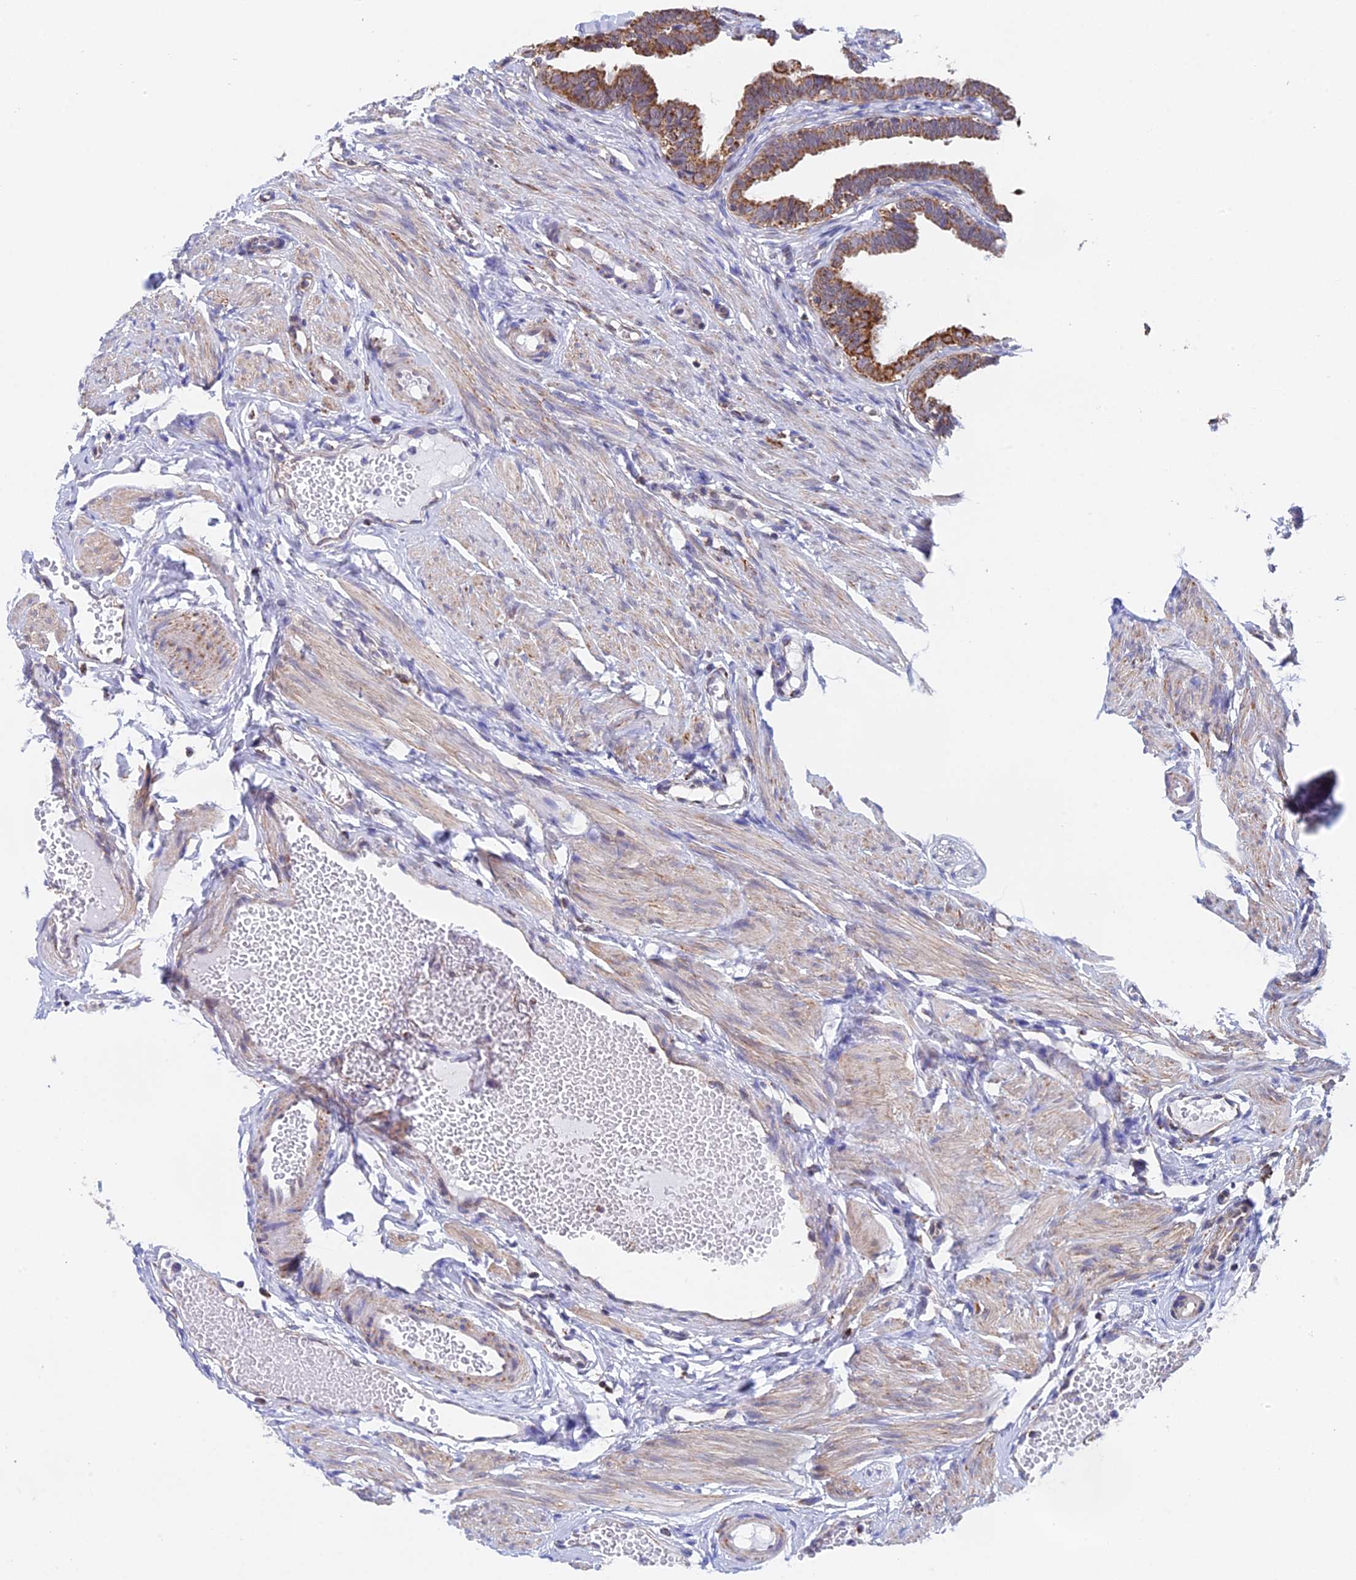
{"staining": {"intensity": "moderate", "quantity": ">75%", "location": "cytoplasmic/membranous"}, "tissue": "fallopian tube", "cell_type": "Glandular cells", "image_type": "normal", "snomed": [{"axis": "morphology", "description": "Normal tissue, NOS"}, {"axis": "topography", "description": "Fallopian tube"}, {"axis": "topography", "description": "Ovary"}], "caption": "Benign fallopian tube shows moderate cytoplasmic/membranous positivity in approximately >75% of glandular cells, visualized by immunohistochemistry. (IHC, brightfield microscopy, high magnification).", "gene": "CDC16", "patient": {"sex": "female", "age": 23}}